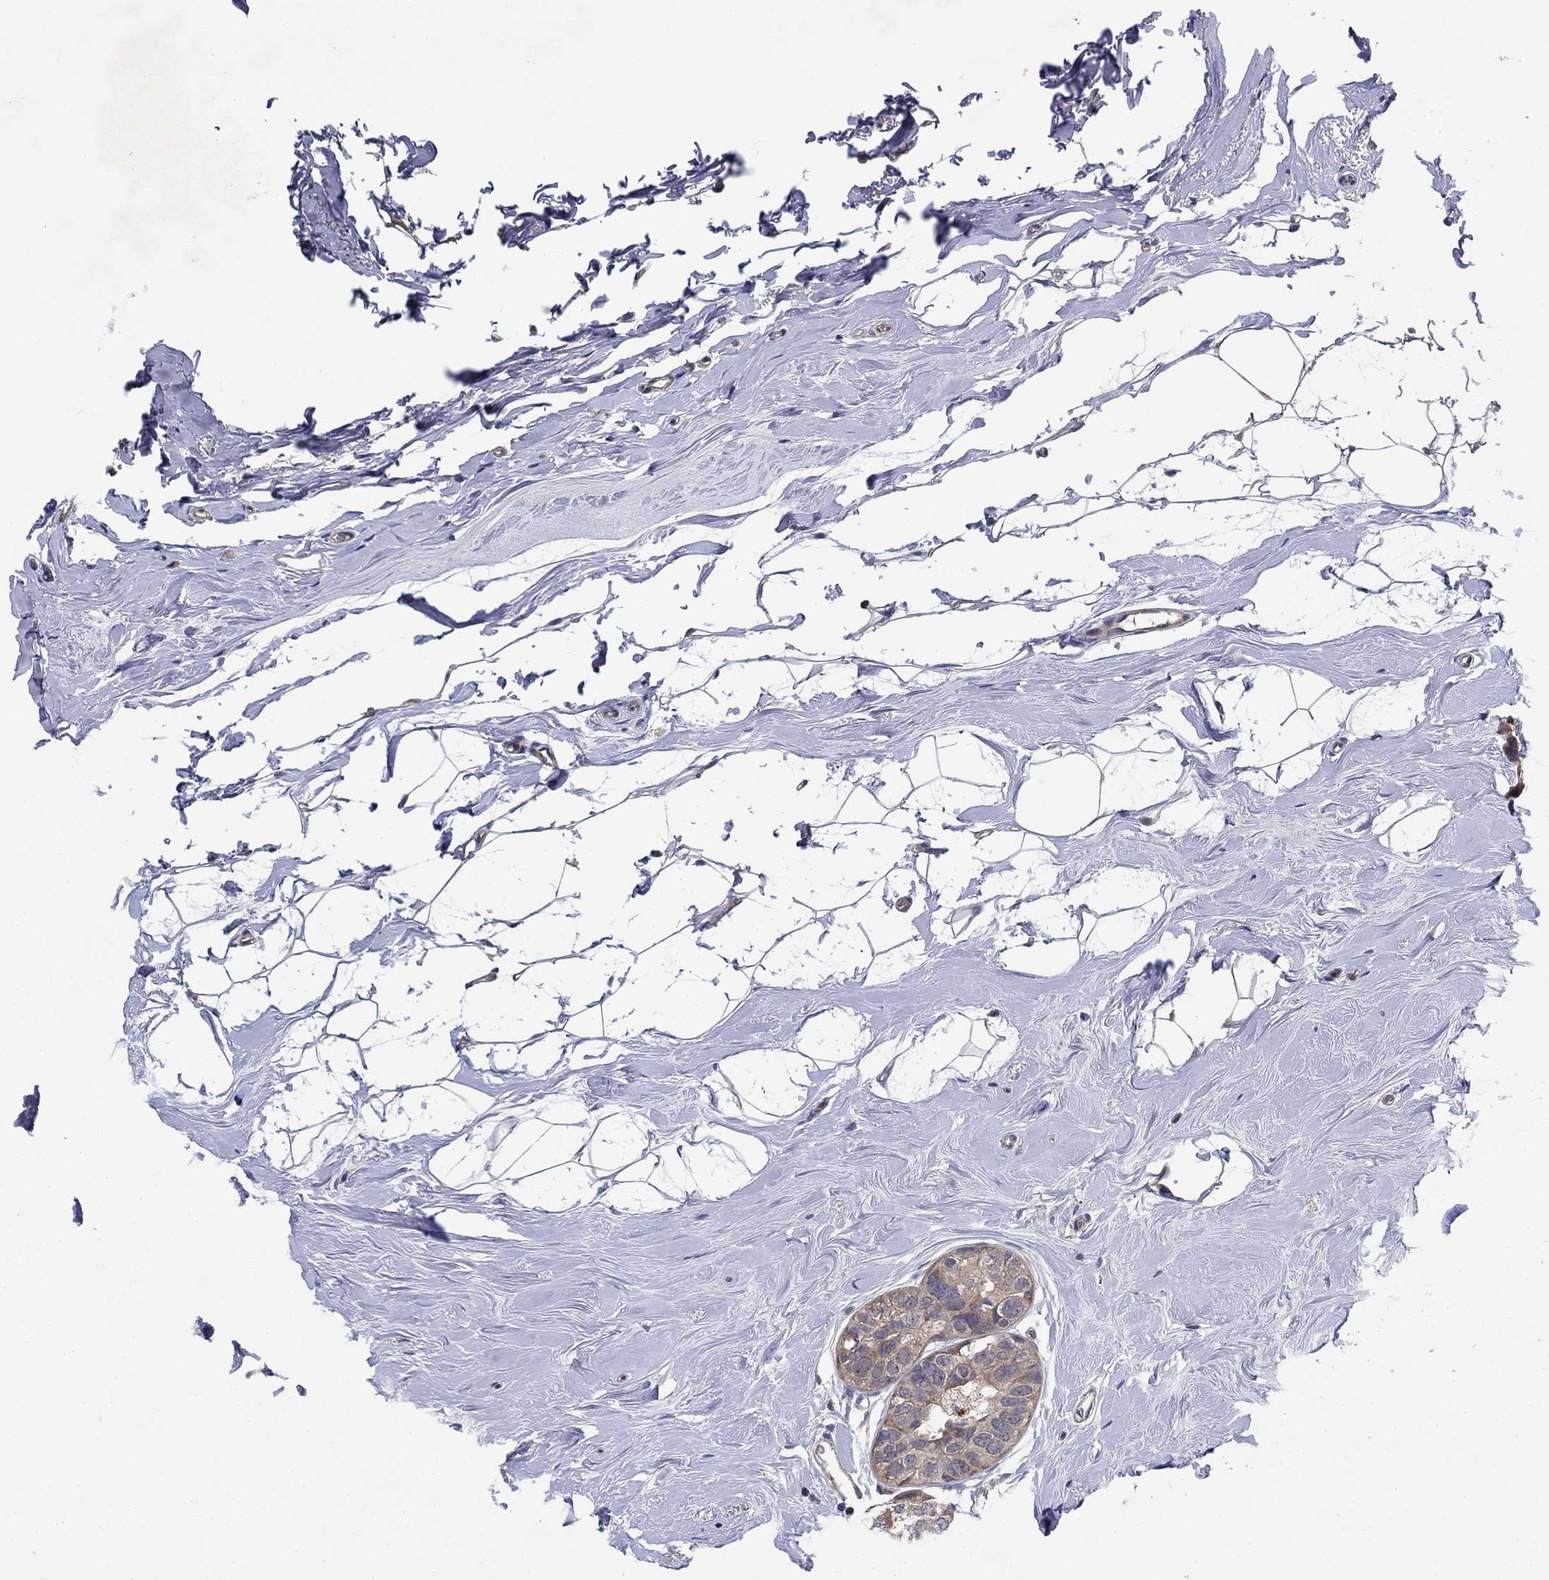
{"staining": {"intensity": "weak", "quantity": ">75%", "location": "cytoplasmic/membranous"}, "tissue": "breast cancer", "cell_type": "Tumor cells", "image_type": "cancer", "snomed": [{"axis": "morphology", "description": "Duct carcinoma"}, {"axis": "topography", "description": "Breast"}], "caption": "Protein expression analysis of human breast infiltrating ductal carcinoma reveals weak cytoplasmic/membranous positivity in approximately >75% of tumor cells.", "gene": "MSRB1", "patient": {"sex": "female", "age": 55}}